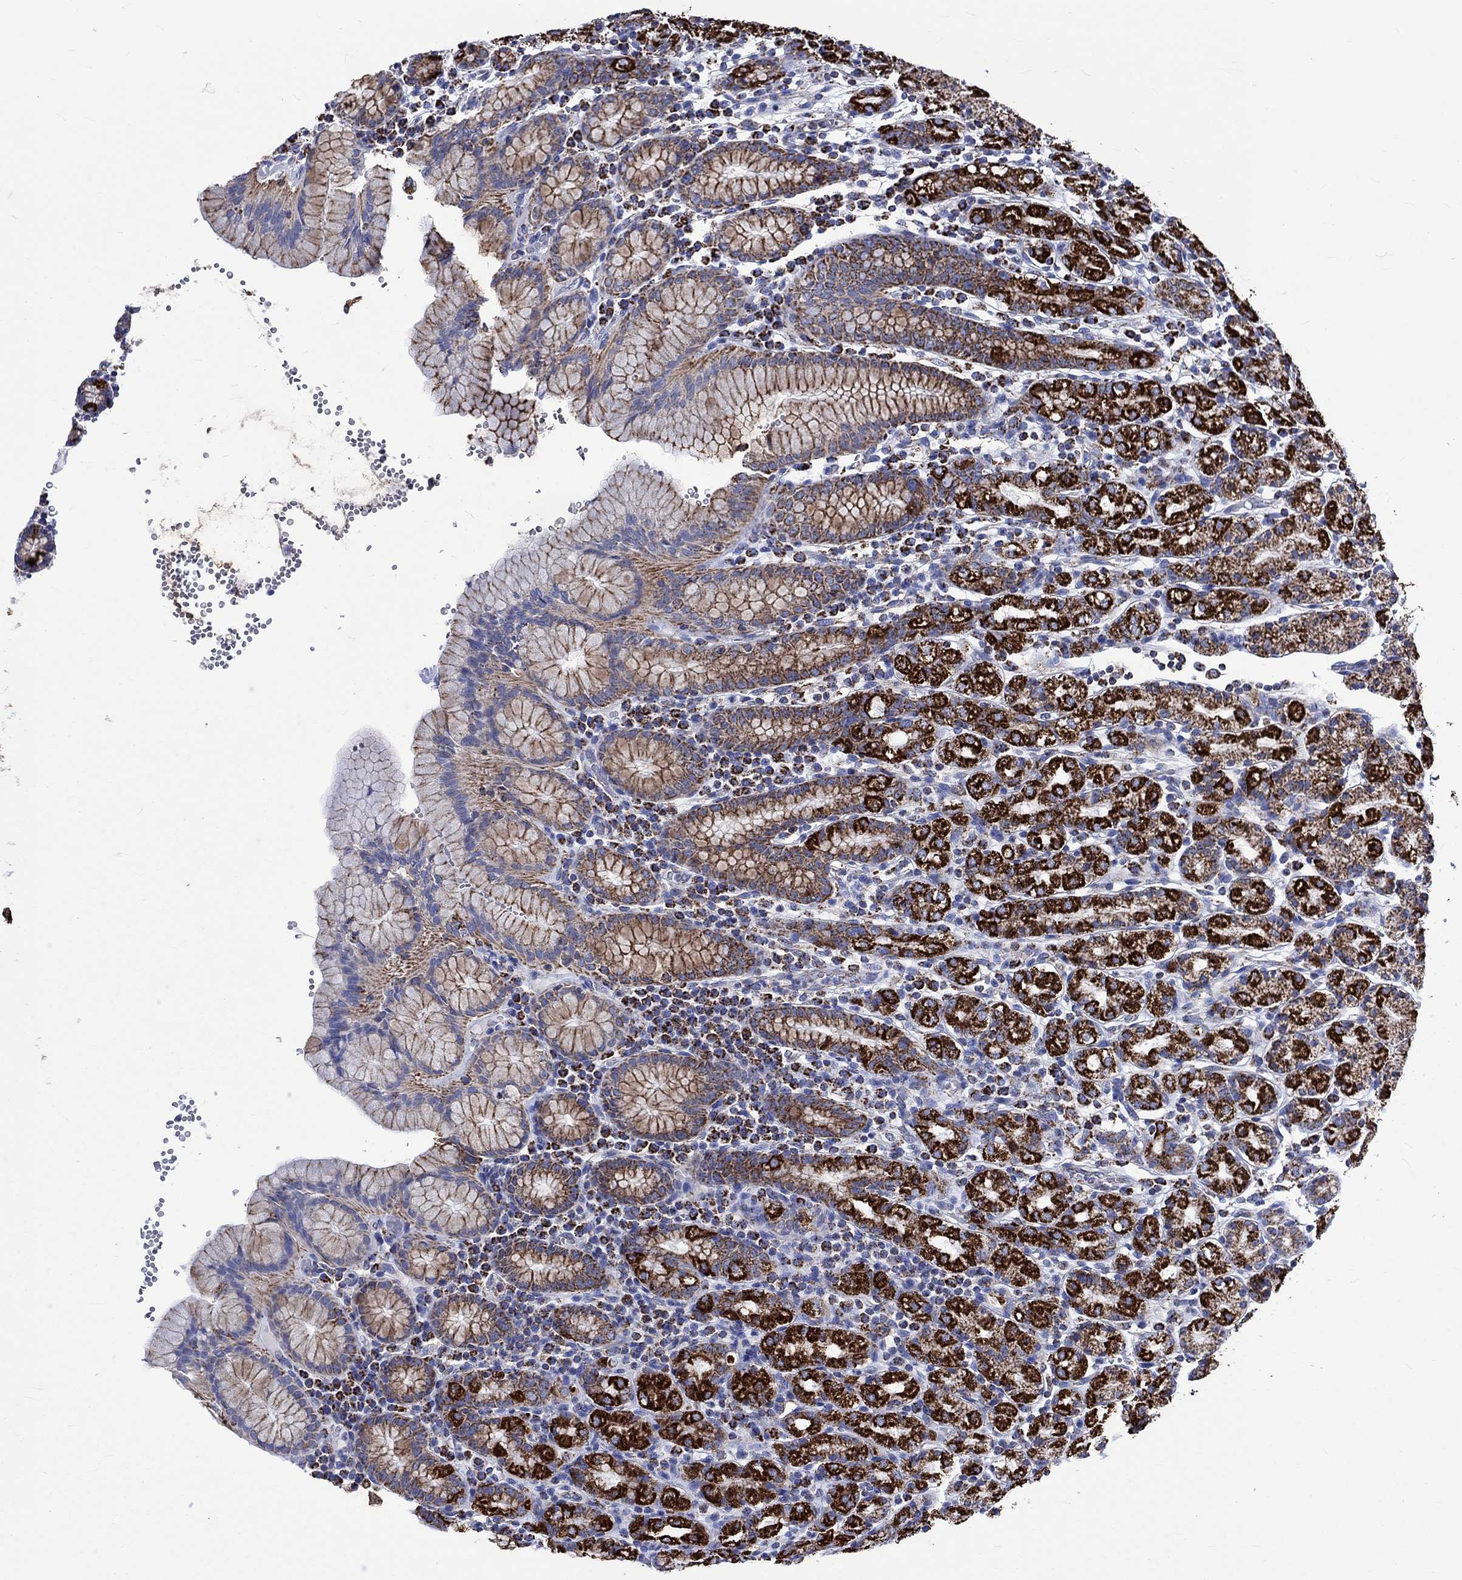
{"staining": {"intensity": "strong", "quantity": "25%-75%", "location": "cytoplasmic/membranous"}, "tissue": "stomach", "cell_type": "Glandular cells", "image_type": "normal", "snomed": [{"axis": "morphology", "description": "Normal tissue, NOS"}, {"axis": "topography", "description": "Stomach, upper"}, {"axis": "topography", "description": "Stomach"}], "caption": "Normal stomach demonstrates strong cytoplasmic/membranous staining in approximately 25%-75% of glandular cells, visualized by immunohistochemistry.", "gene": "RCE1", "patient": {"sex": "male", "age": 62}}